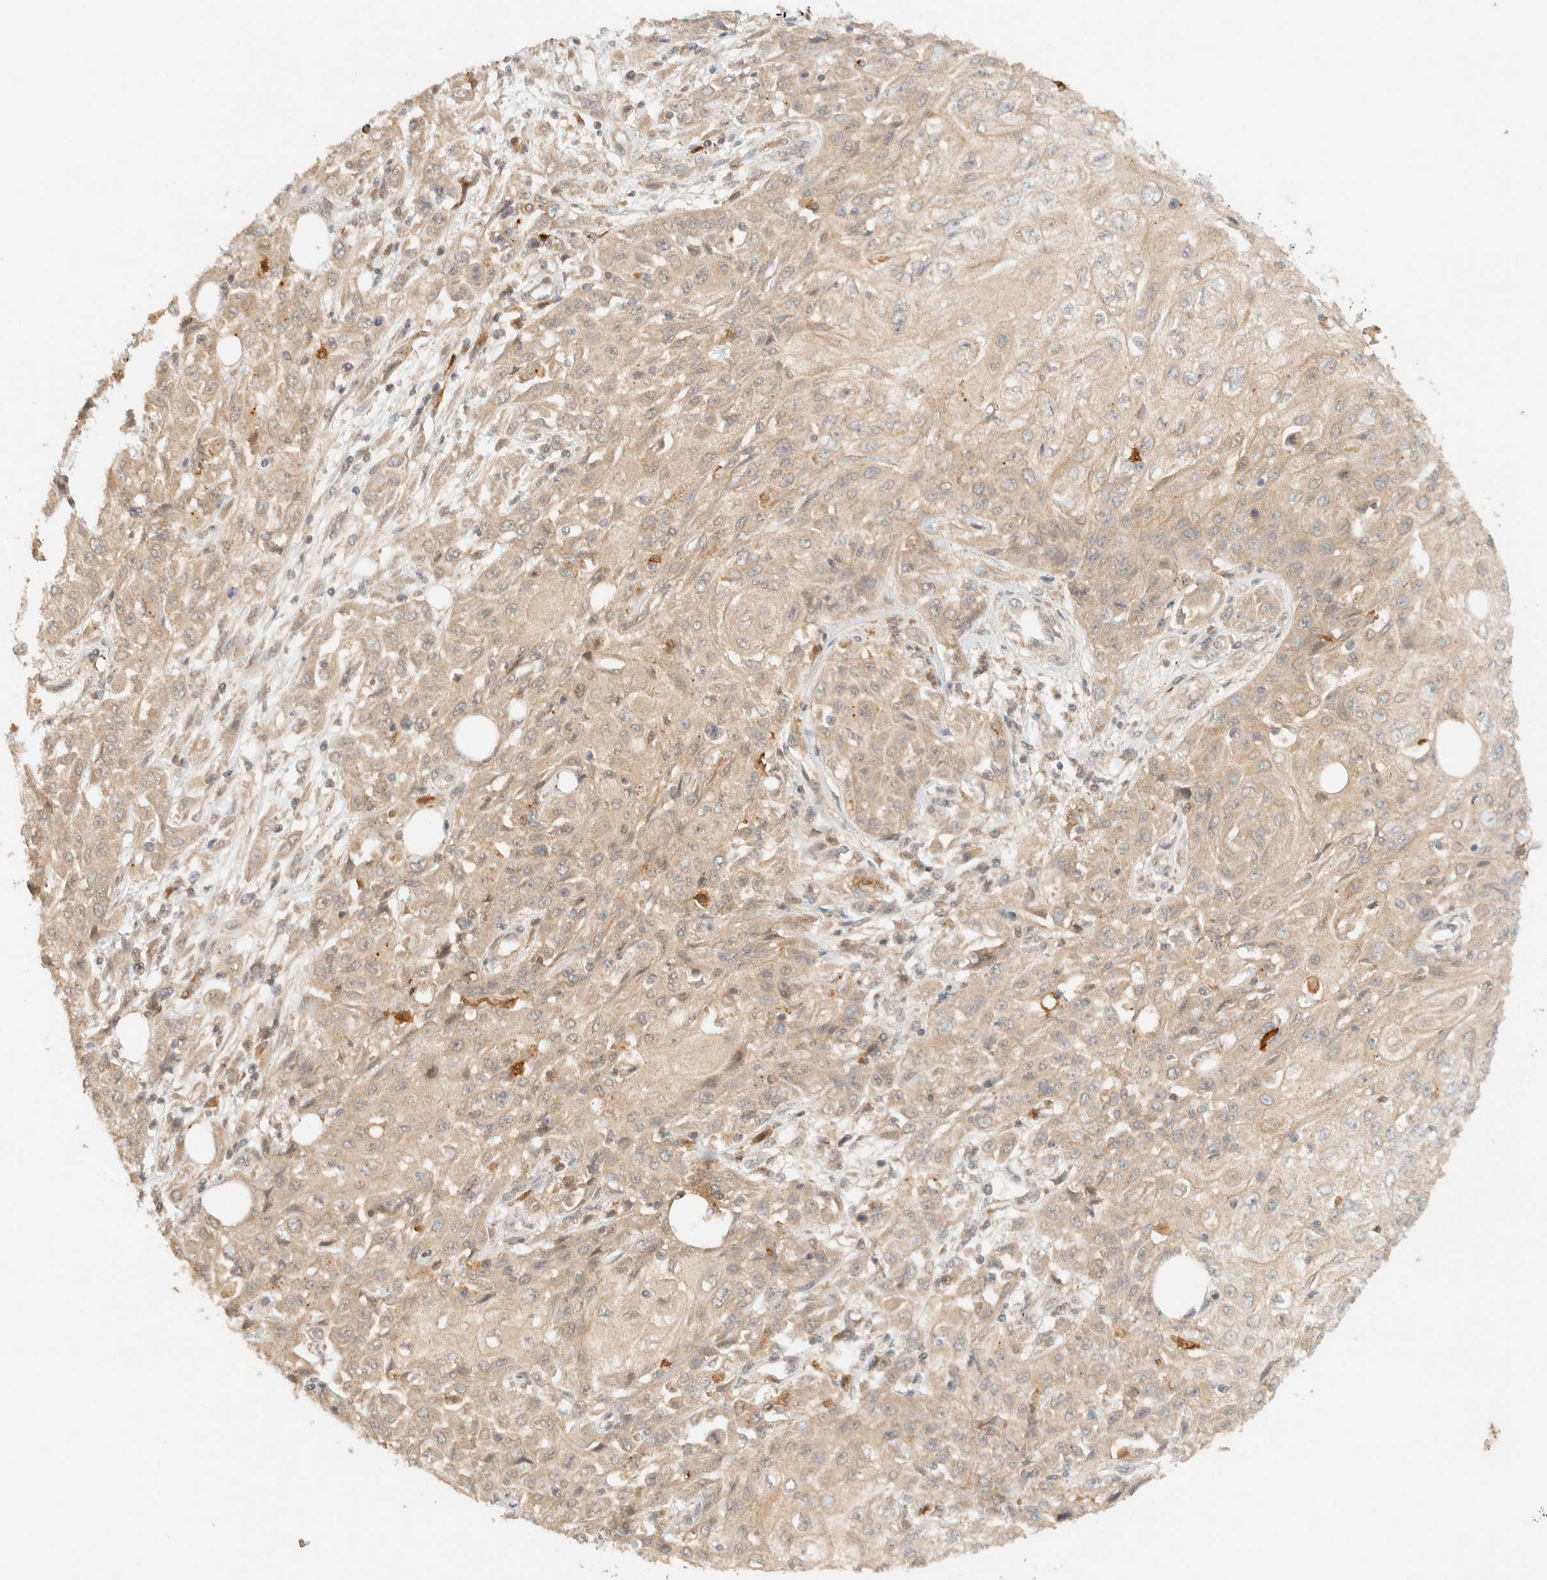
{"staining": {"intensity": "weak", "quantity": "25%-75%", "location": "cytoplasmic/membranous"}, "tissue": "skin cancer", "cell_type": "Tumor cells", "image_type": "cancer", "snomed": [{"axis": "morphology", "description": "Squamous cell carcinoma, NOS"}, {"axis": "morphology", "description": "Squamous cell carcinoma, metastatic, NOS"}, {"axis": "topography", "description": "Skin"}, {"axis": "topography", "description": "Lymph node"}], "caption": "Immunohistochemistry (IHC) (DAB) staining of human skin metastatic squamous cell carcinoma exhibits weak cytoplasmic/membranous protein expression in about 25%-75% of tumor cells.", "gene": "ZBTB34", "patient": {"sex": "male", "age": 75}}